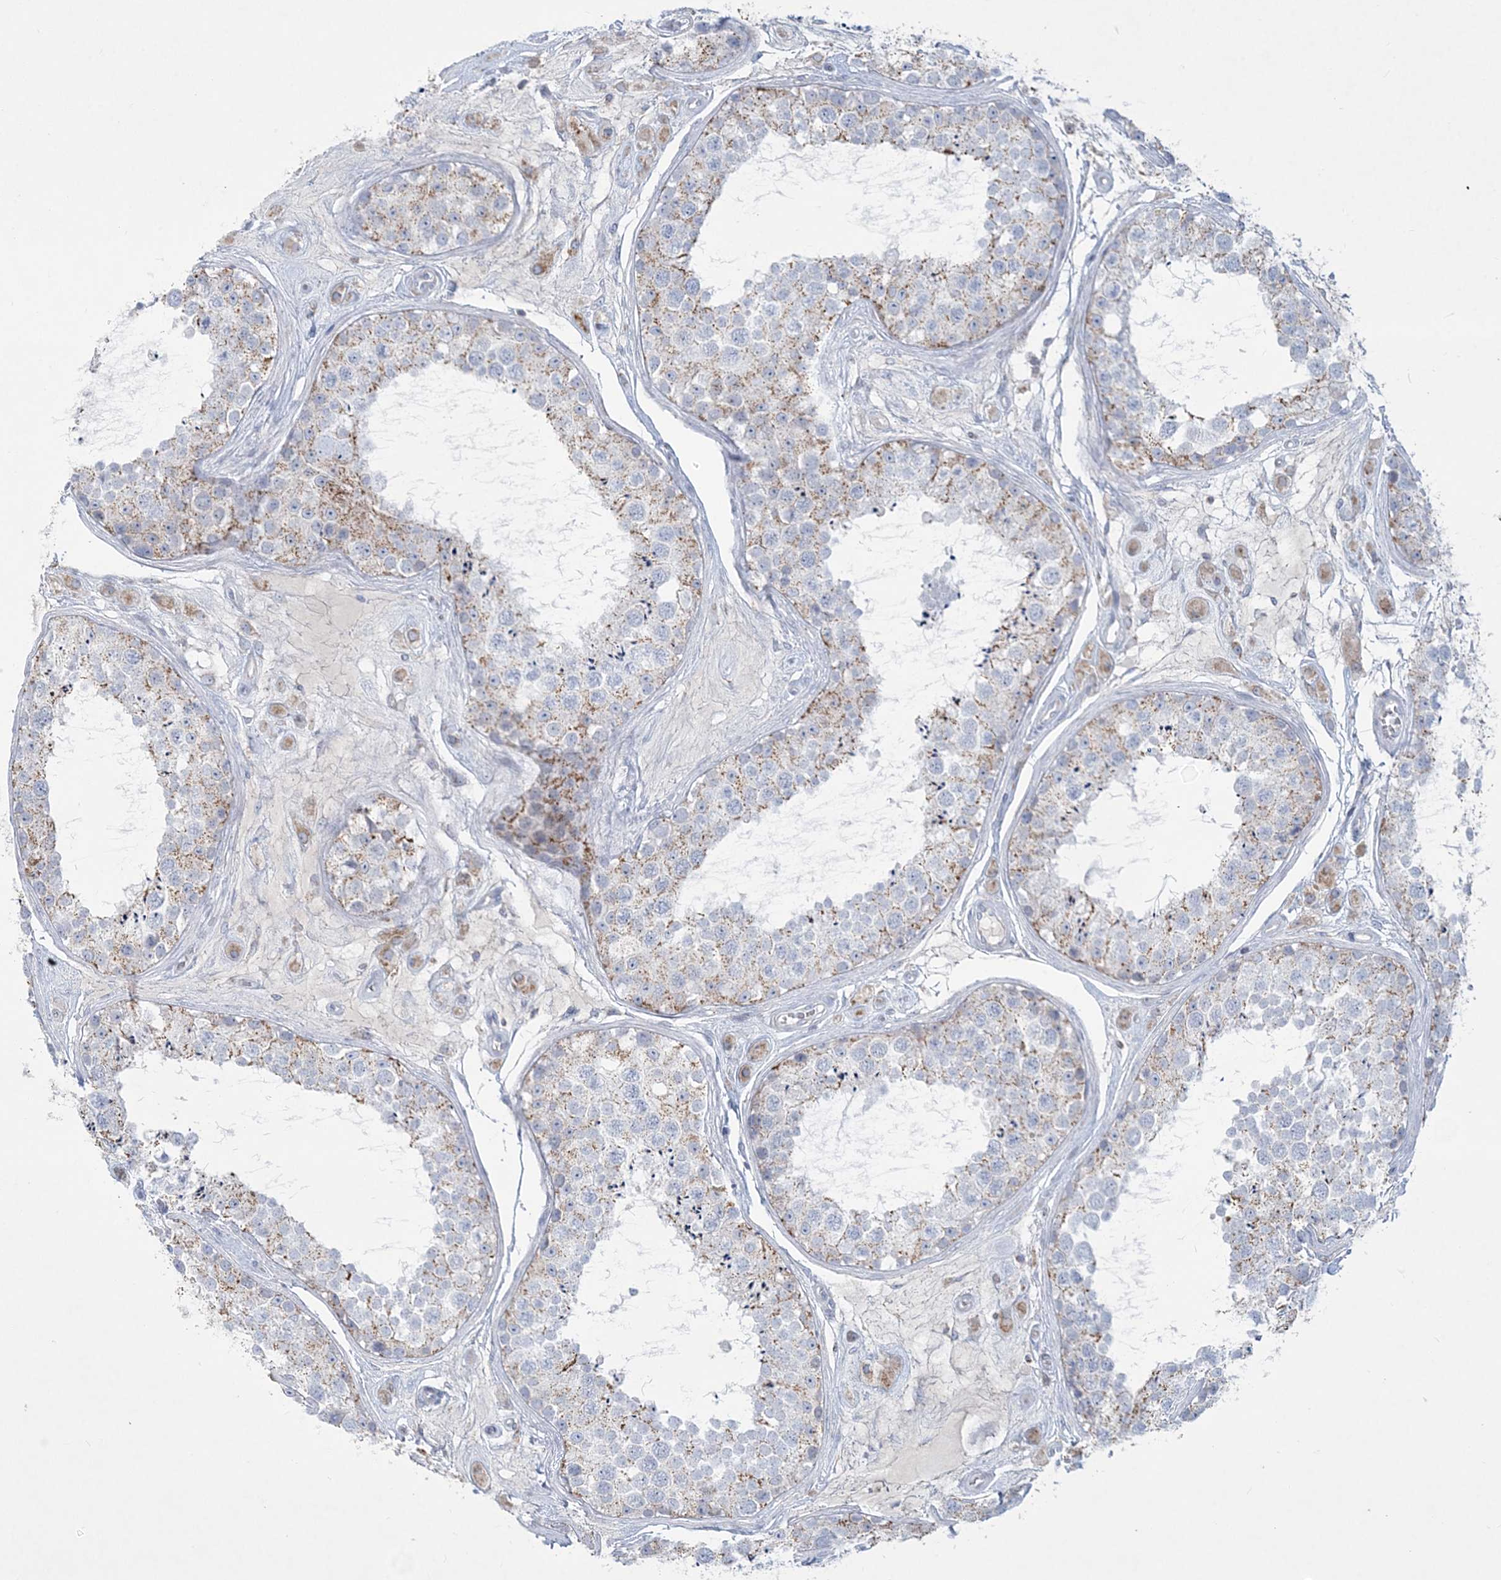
{"staining": {"intensity": "weak", "quantity": "25%-75%", "location": "cytoplasmic/membranous"}, "tissue": "testis", "cell_type": "Cells in seminiferous ducts", "image_type": "normal", "snomed": [{"axis": "morphology", "description": "Normal tissue, NOS"}, {"axis": "topography", "description": "Testis"}], "caption": "DAB (3,3'-diaminobenzidine) immunohistochemical staining of normal testis reveals weak cytoplasmic/membranous protein expression in approximately 25%-75% of cells in seminiferous ducts.", "gene": "TBC1D7", "patient": {"sex": "male", "age": 25}}